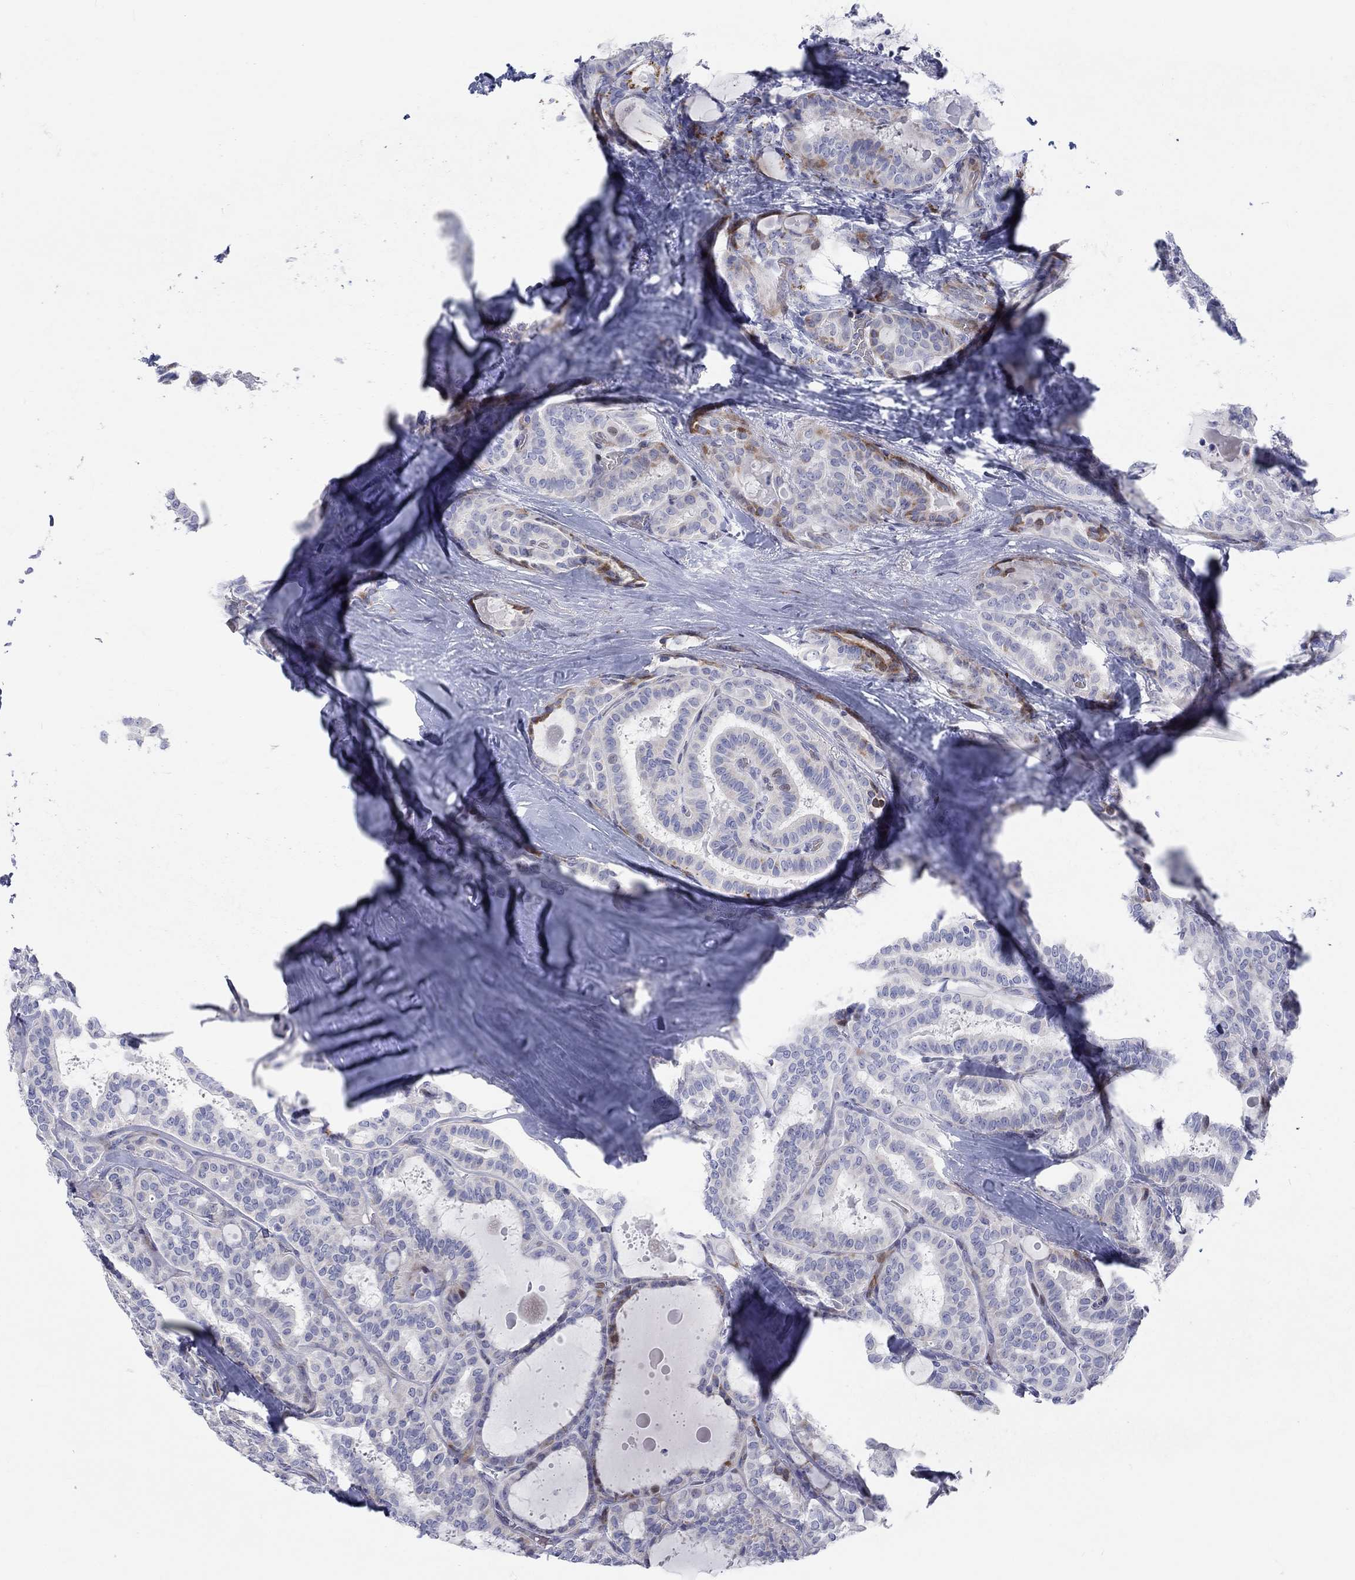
{"staining": {"intensity": "moderate", "quantity": "<25%", "location": "cytoplasmic/membranous"}, "tissue": "thyroid cancer", "cell_type": "Tumor cells", "image_type": "cancer", "snomed": [{"axis": "morphology", "description": "Papillary adenocarcinoma, NOS"}, {"axis": "topography", "description": "Thyroid gland"}], "caption": "Papillary adenocarcinoma (thyroid) was stained to show a protein in brown. There is low levels of moderate cytoplasmic/membranous positivity in about <25% of tumor cells.", "gene": "ARHGAP36", "patient": {"sex": "female", "age": 39}}